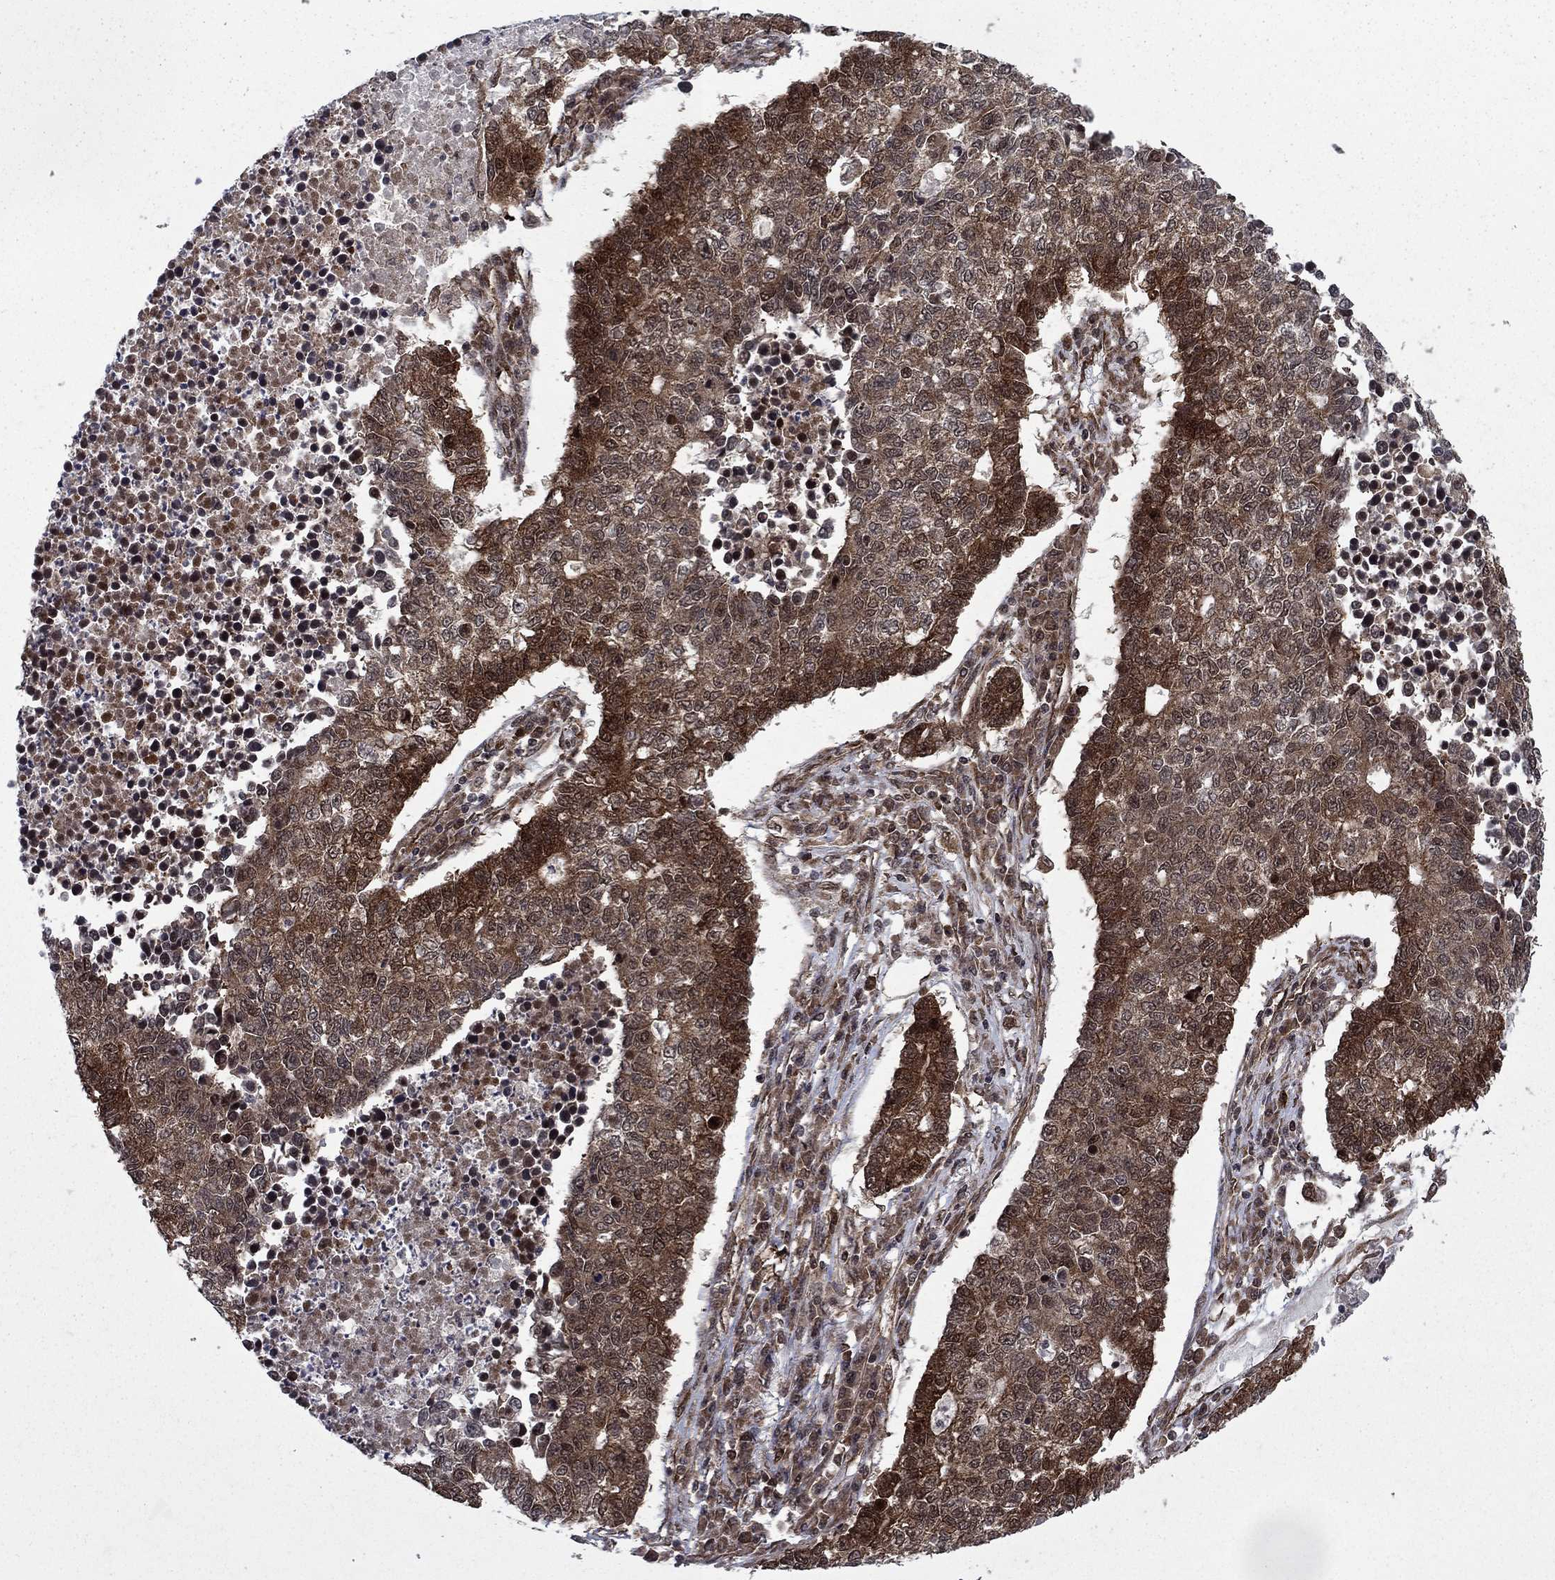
{"staining": {"intensity": "strong", "quantity": "25%-75%", "location": "cytoplasmic/membranous"}, "tissue": "lung cancer", "cell_type": "Tumor cells", "image_type": "cancer", "snomed": [{"axis": "morphology", "description": "Adenocarcinoma, NOS"}, {"axis": "topography", "description": "Lung"}], "caption": "This photomicrograph shows lung cancer (adenocarcinoma) stained with immunohistochemistry (IHC) to label a protein in brown. The cytoplasmic/membranous of tumor cells show strong positivity for the protein. Nuclei are counter-stained blue.", "gene": "DNAJA1", "patient": {"sex": "male", "age": 57}}